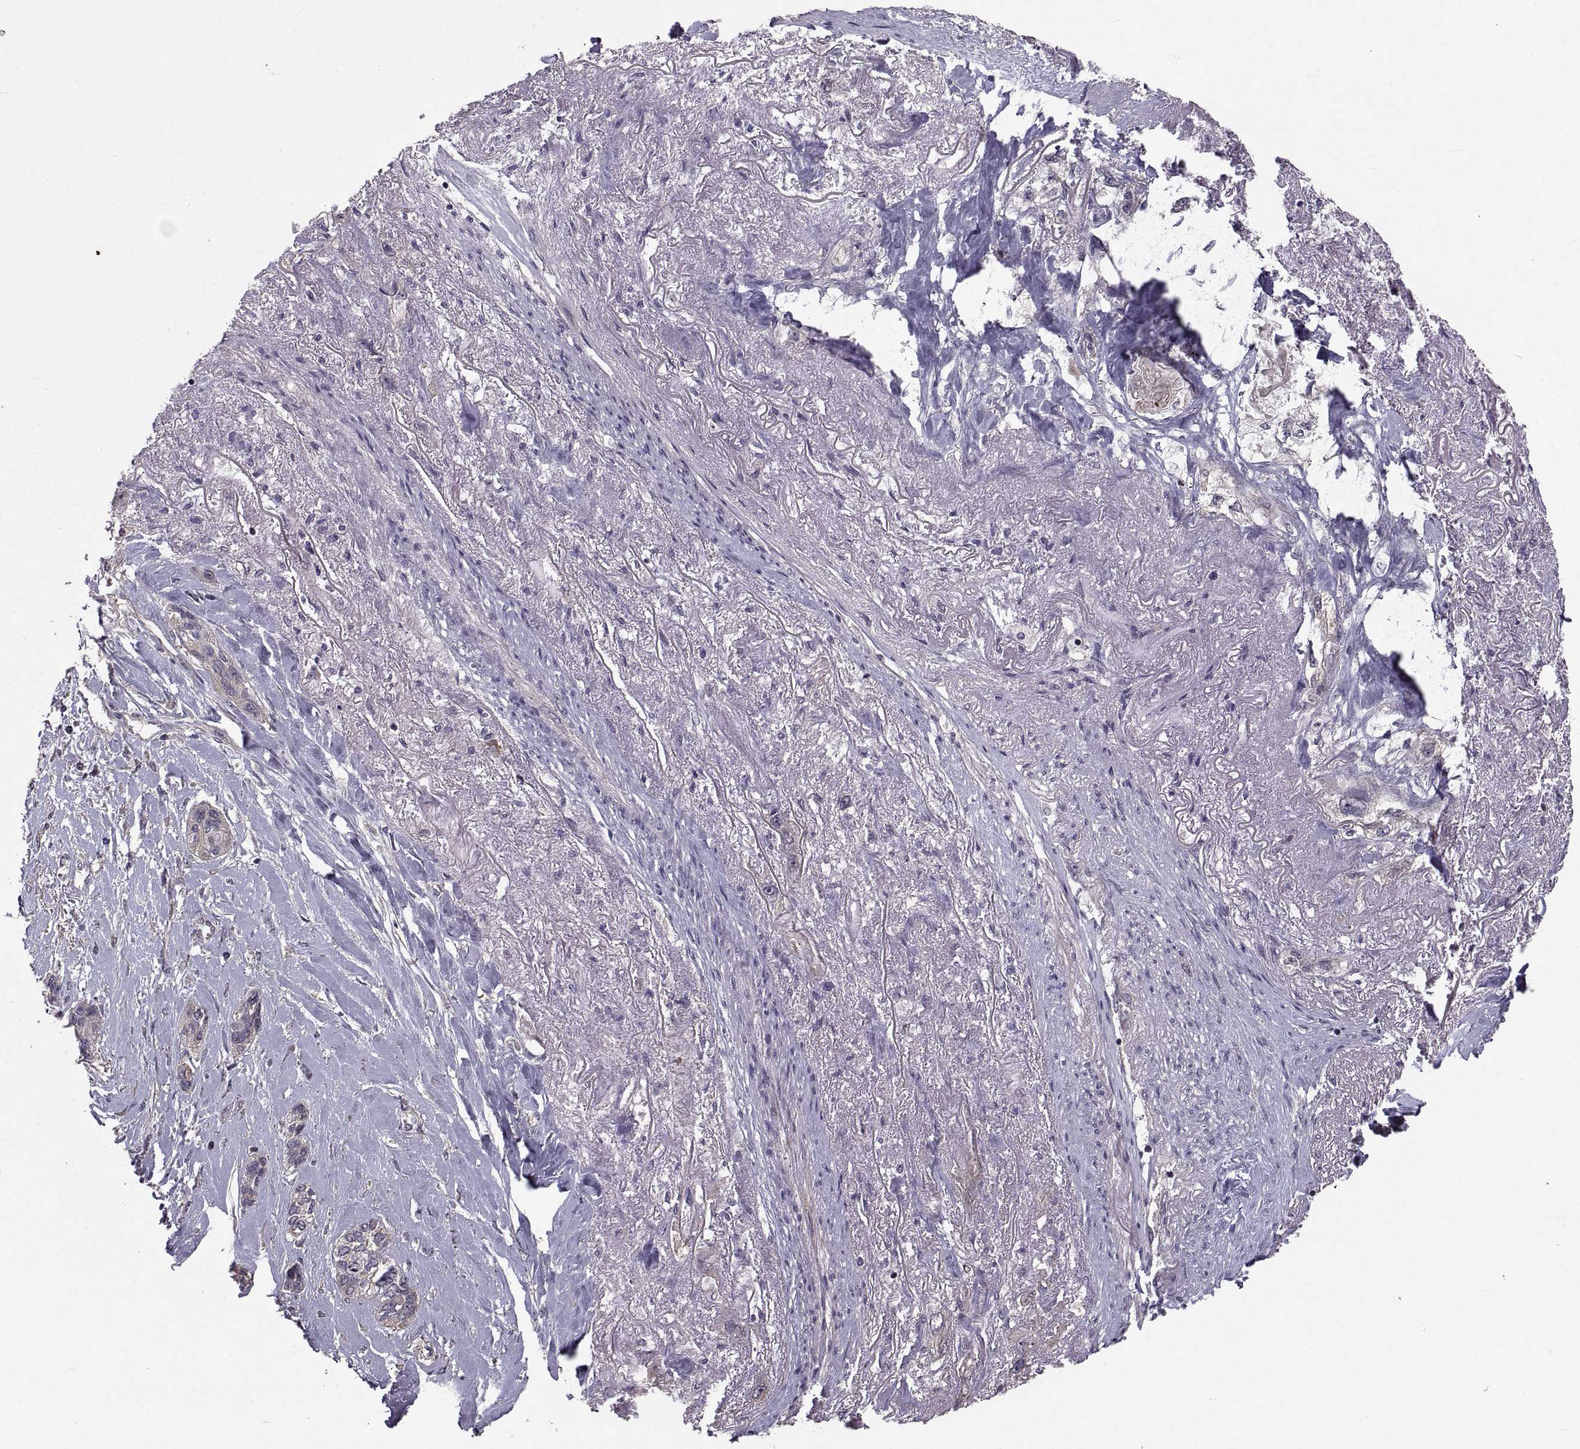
{"staining": {"intensity": "negative", "quantity": "none", "location": "none"}, "tissue": "lung cancer", "cell_type": "Tumor cells", "image_type": "cancer", "snomed": [{"axis": "morphology", "description": "Squamous cell carcinoma, NOS"}, {"axis": "topography", "description": "Lung"}], "caption": "Immunohistochemistry photomicrograph of human lung squamous cell carcinoma stained for a protein (brown), which displays no positivity in tumor cells. The staining was performed using DAB to visualize the protein expression in brown, while the nuclei were stained in blue with hematoxylin (Magnification: 20x).", "gene": "PMM2", "patient": {"sex": "female", "age": 70}}